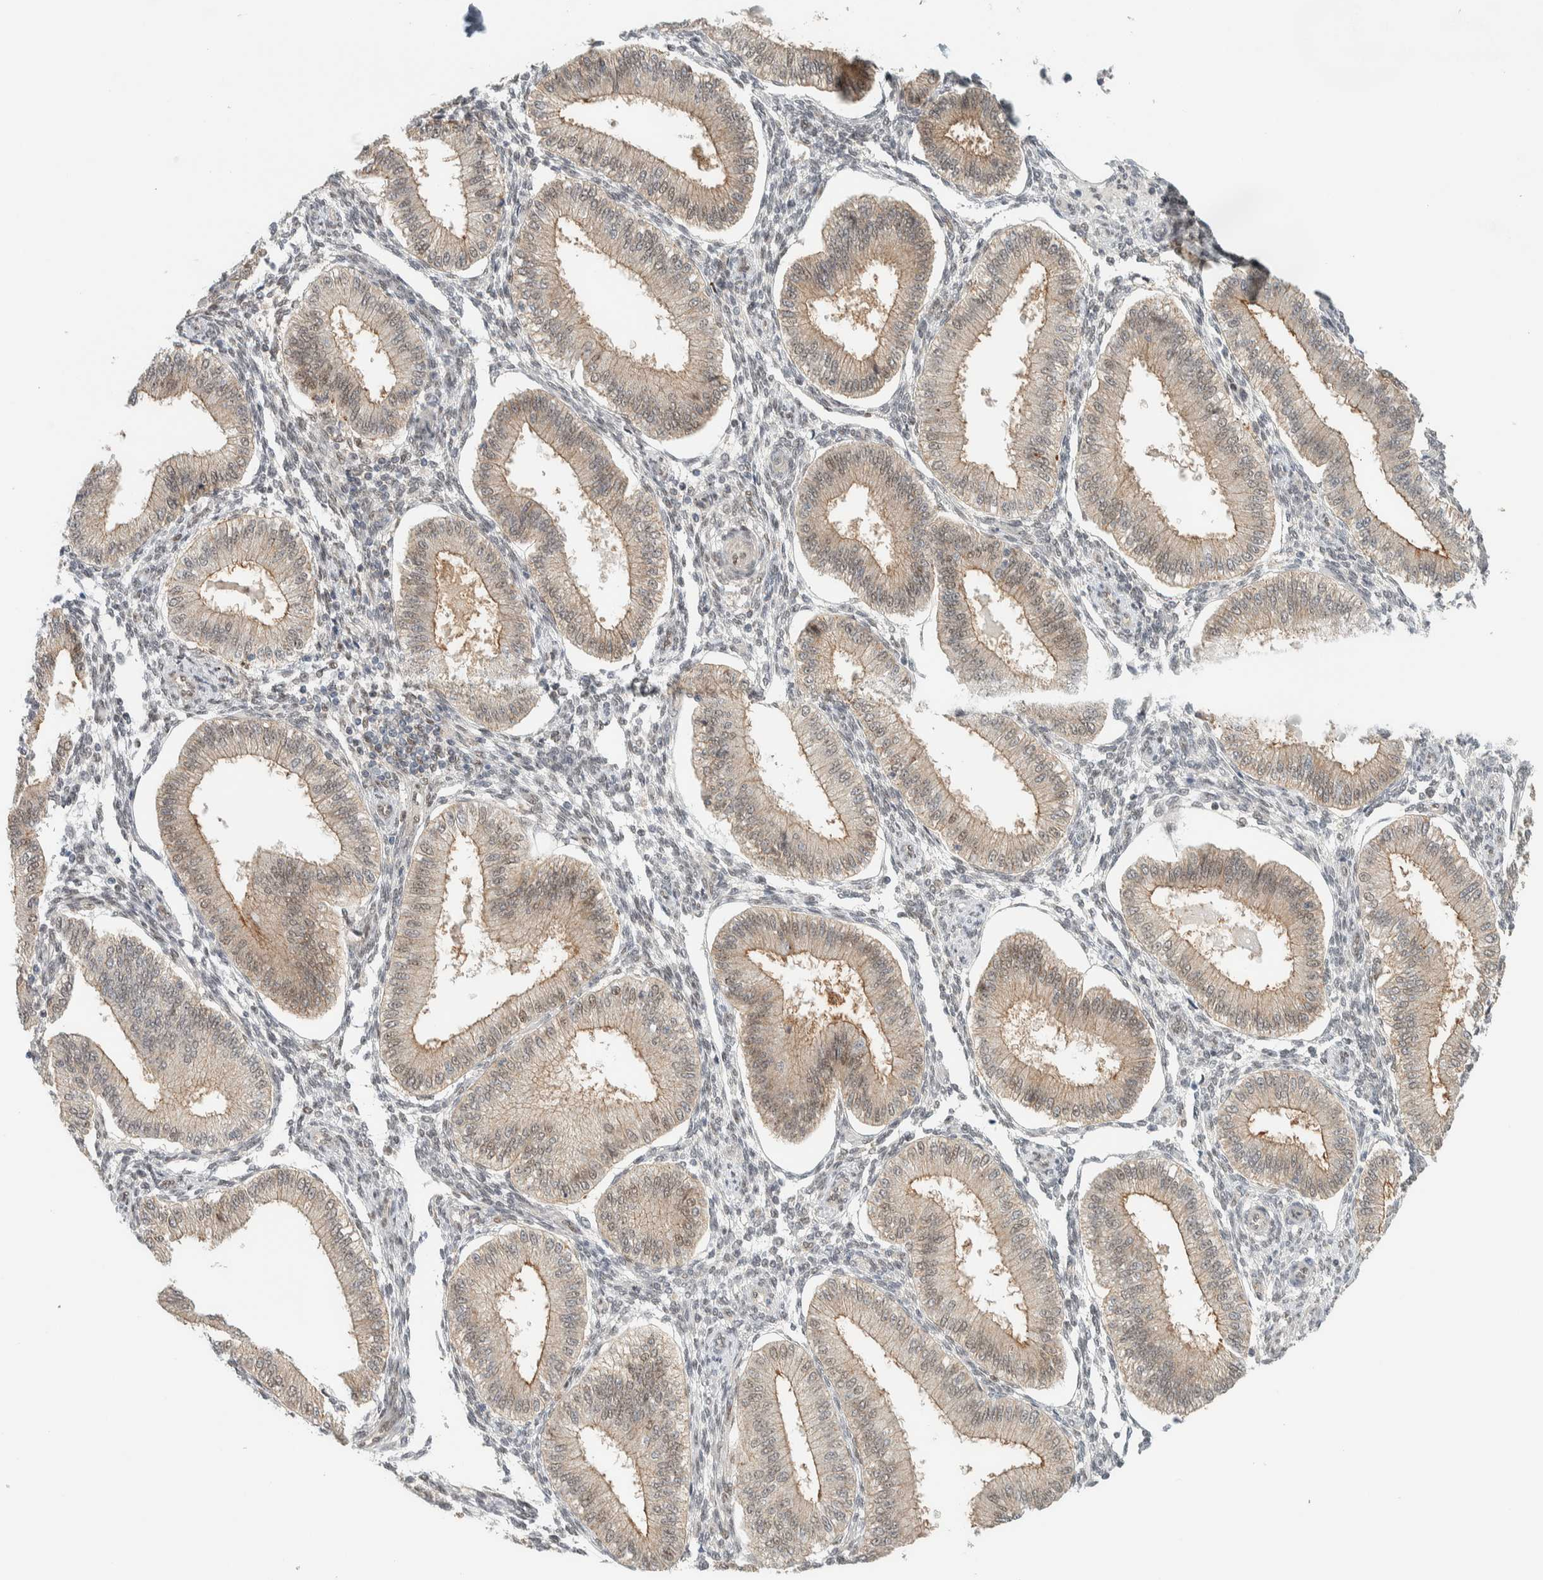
{"staining": {"intensity": "weak", "quantity": "25%-75%", "location": "cytoplasmic/membranous"}, "tissue": "endometrium", "cell_type": "Cells in endometrial stroma", "image_type": "normal", "snomed": [{"axis": "morphology", "description": "Normal tissue, NOS"}, {"axis": "topography", "description": "Endometrium"}], "caption": "This histopathology image demonstrates normal endometrium stained with immunohistochemistry (IHC) to label a protein in brown. The cytoplasmic/membranous of cells in endometrial stroma show weak positivity for the protein. Nuclei are counter-stained blue.", "gene": "TFE3", "patient": {"sex": "female", "age": 39}}